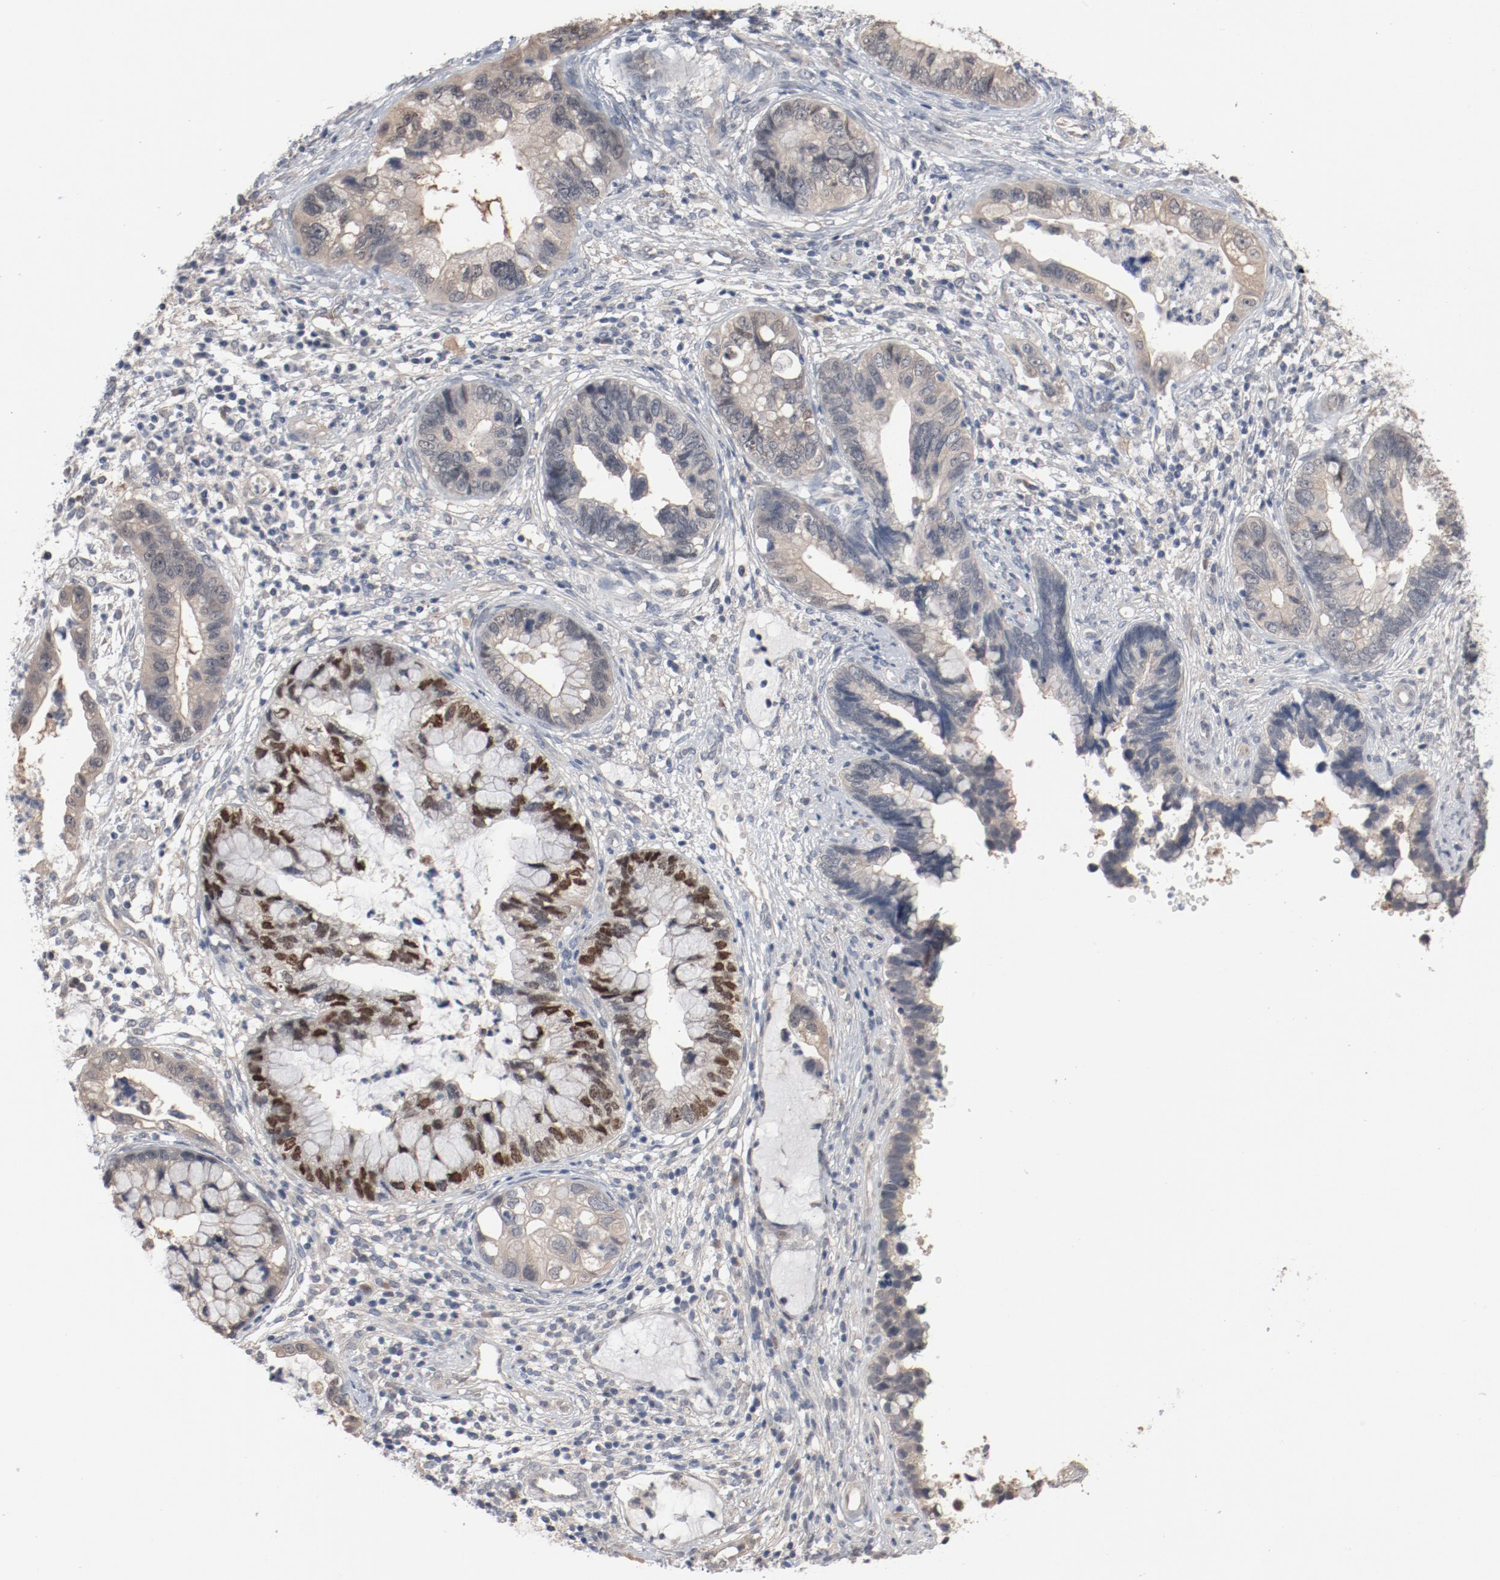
{"staining": {"intensity": "weak", "quantity": ">75%", "location": "cytoplasmic/membranous"}, "tissue": "cervical cancer", "cell_type": "Tumor cells", "image_type": "cancer", "snomed": [{"axis": "morphology", "description": "Adenocarcinoma, NOS"}, {"axis": "topography", "description": "Cervix"}], "caption": "High-magnification brightfield microscopy of cervical adenocarcinoma stained with DAB (3,3'-diaminobenzidine) (brown) and counterstained with hematoxylin (blue). tumor cells exhibit weak cytoplasmic/membranous positivity is identified in about>75% of cells. The protein of interest is stained brown, and the nuclei are stained in blue (DAB IHC with brightfield microscopy, high magnification).", "gene": "DNAL4", "patient": {"sex": "female", "age": 44}}